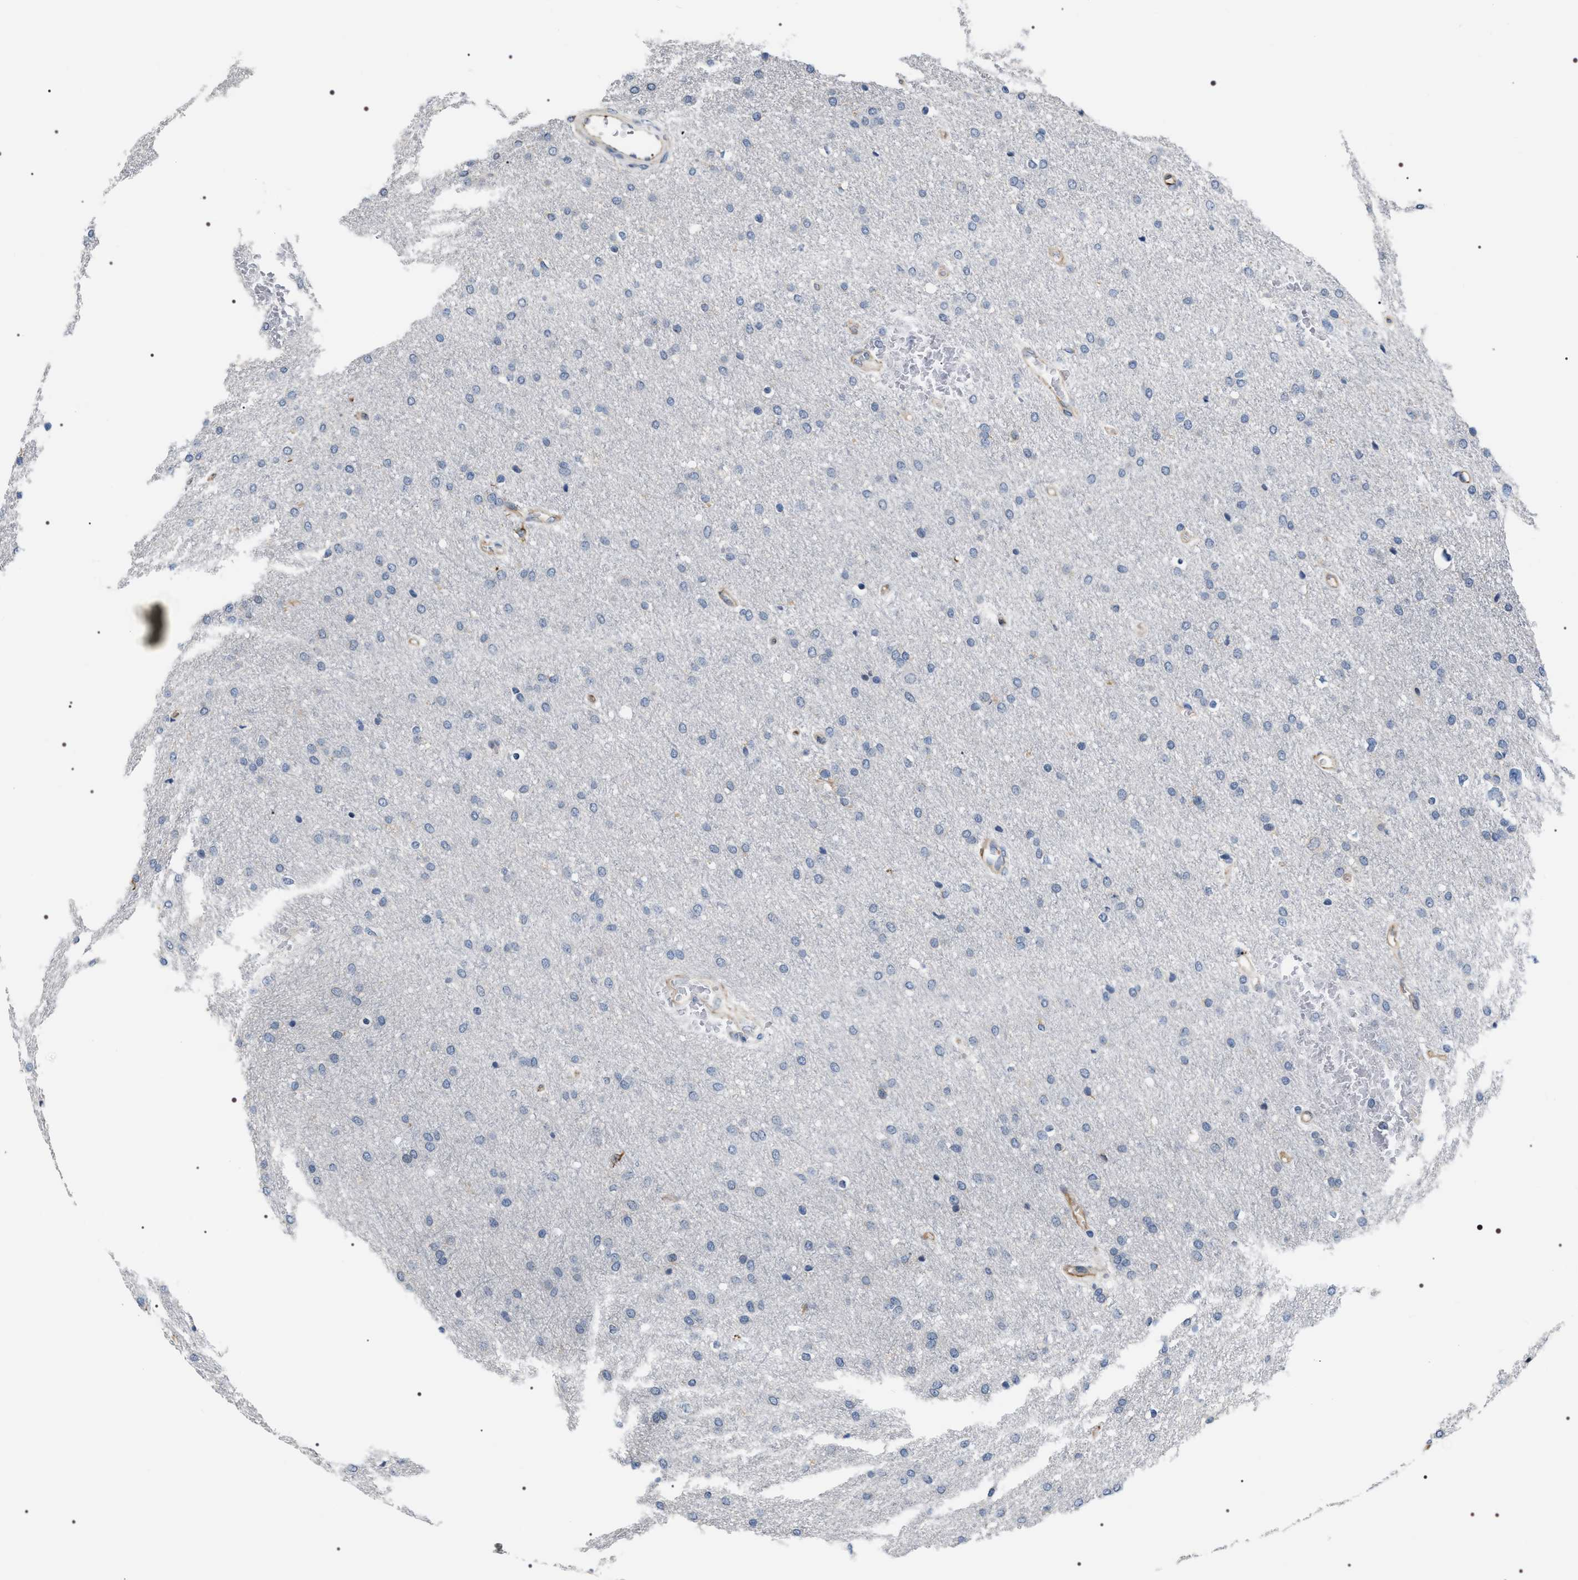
{"staining": {"intensity": "negative", "quantity": "none", "location": "none"}, "tissue": "glioma", "cell_type": "Tumor cells", "image_type": "cancer", "snomed": [{"axis": "morphology", "description": "Glioma, malignant, Low grade"}, {"axis": "topography", "description": "Brain"}], "caption": "The micrograph displays no significant expression in tumor cells of glioma. (DAB IHC visualized using brightfield microscopy, high magnification).", "gene": "PKD1L1", "patient": {"sex": "female", "age": 37}}